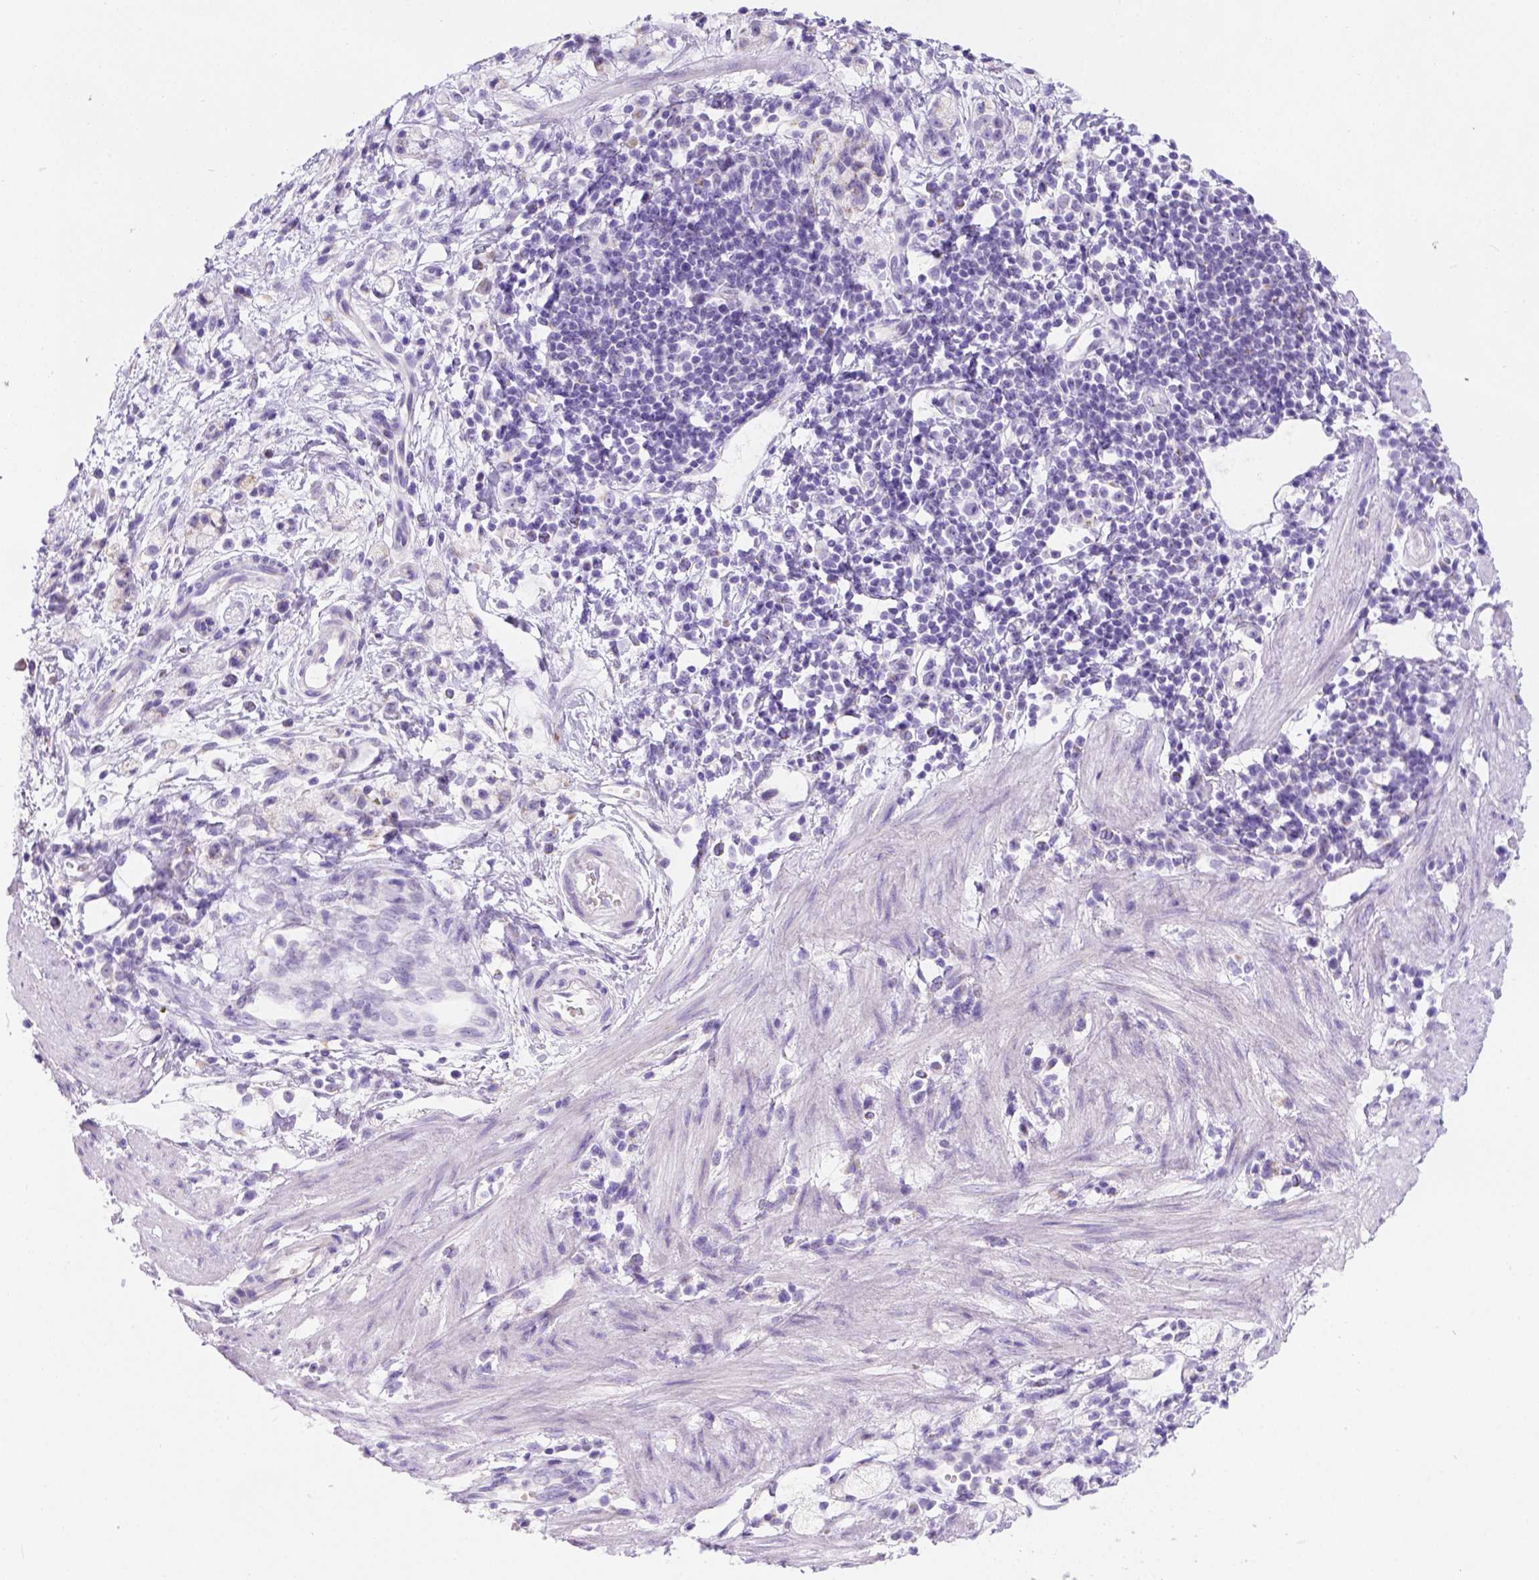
{"staining": {"intensity": "weak", "quantity": ">75%", "location": "cytoplasmic/membranous"}, "tissue": "stomach cancer", "cell_type": "Tumor cells", "image_type": "cancer", "snomed": [{"axis": "morphology", "description": "Adenocarcinoma, NOS"}, {"axis": "topography", "description": "Stomach"}], "caption": "This is a micrograph of immunohistochemistry staining of stomach cancer (adenocarcinoma), which shows weak expression in the cytoplasmic/membranous of tumor cells.", "gene": "PHF7", "patient": {"sex": "male", "age": 58}}